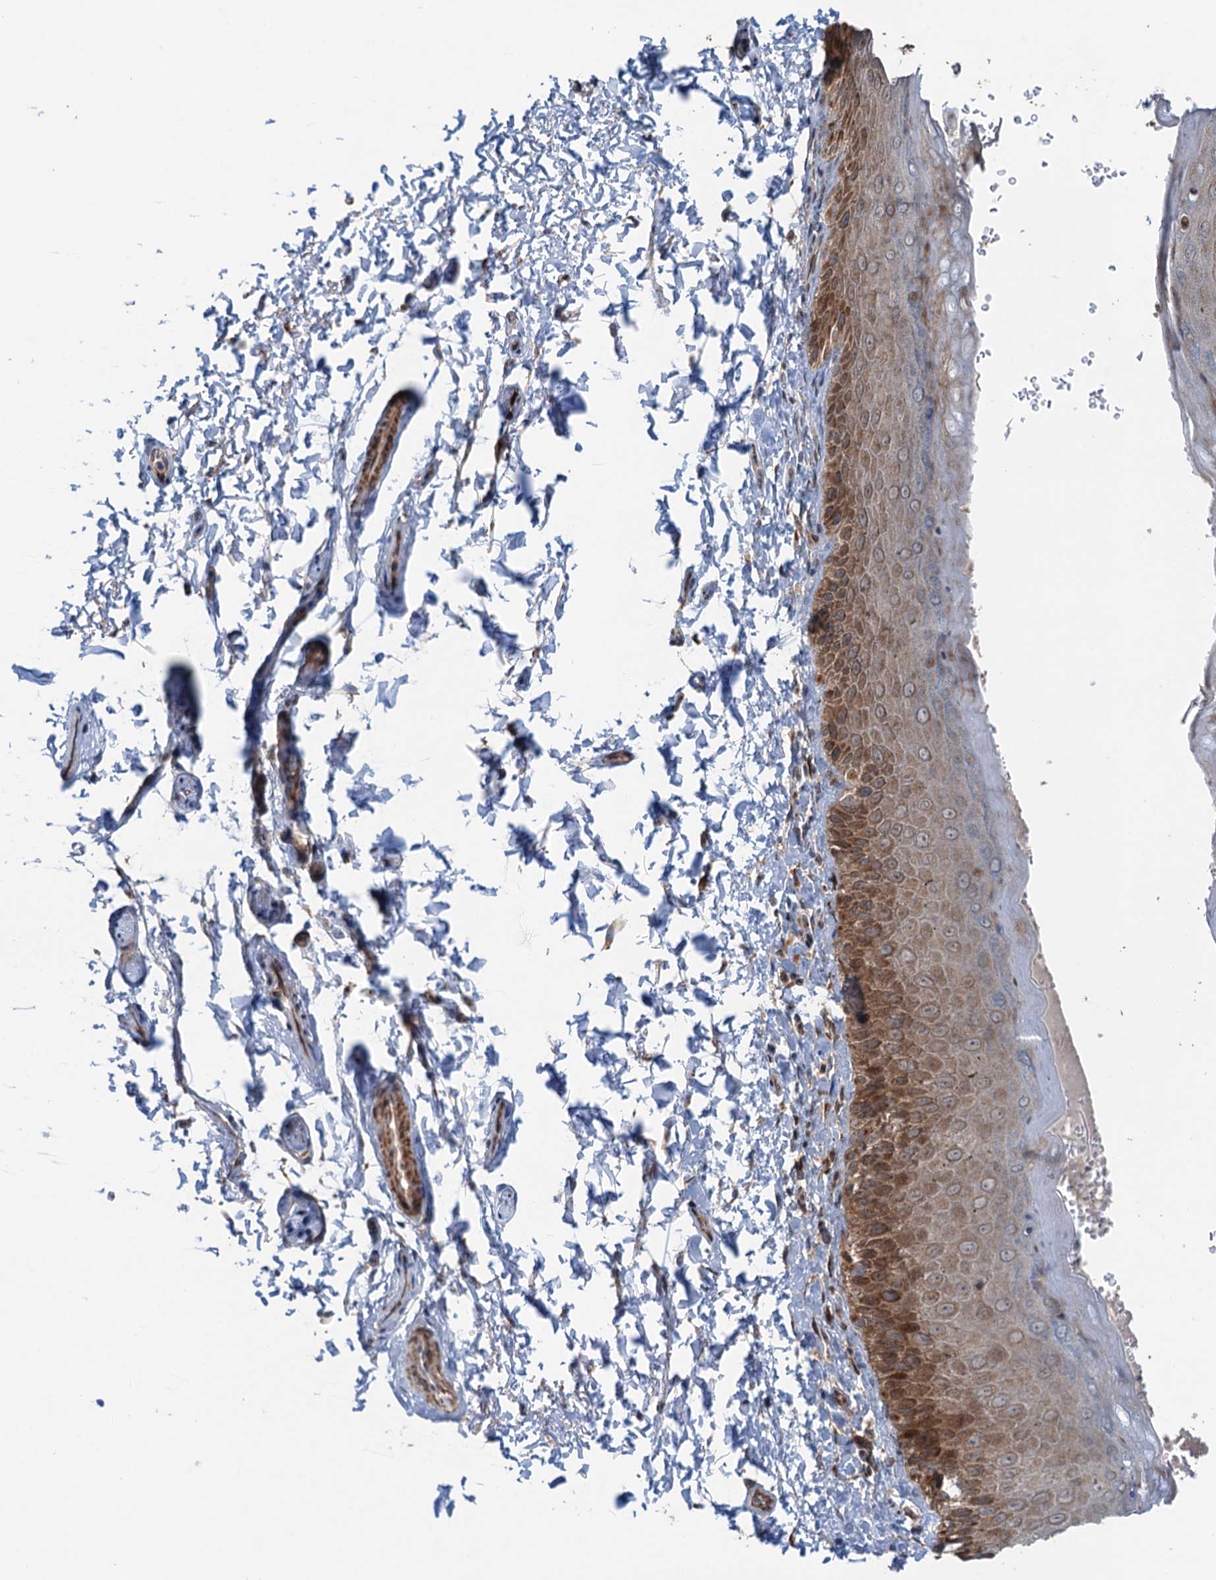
{"staining": {"intensity": "moderate", "quantity": "25%-75%", "location": "cytoplasmic/membranous"}, "tissue": "skin", "cell_type": "Epidermal cells", "image_type": "normal", "snomed": [{"axis": "morphology", "description": "Normal tissue, NOS"}, {"axis": "topography", "description": "Anal"}], "caption": "About 25%-75% of epidermal cells in normal skin show moderate cytoplasmic/membranous protein staining as visualized by brown immunohistochemical staining.", "gene": "DYNC2I2", "patient": {"sex": "male", "age": 44}}